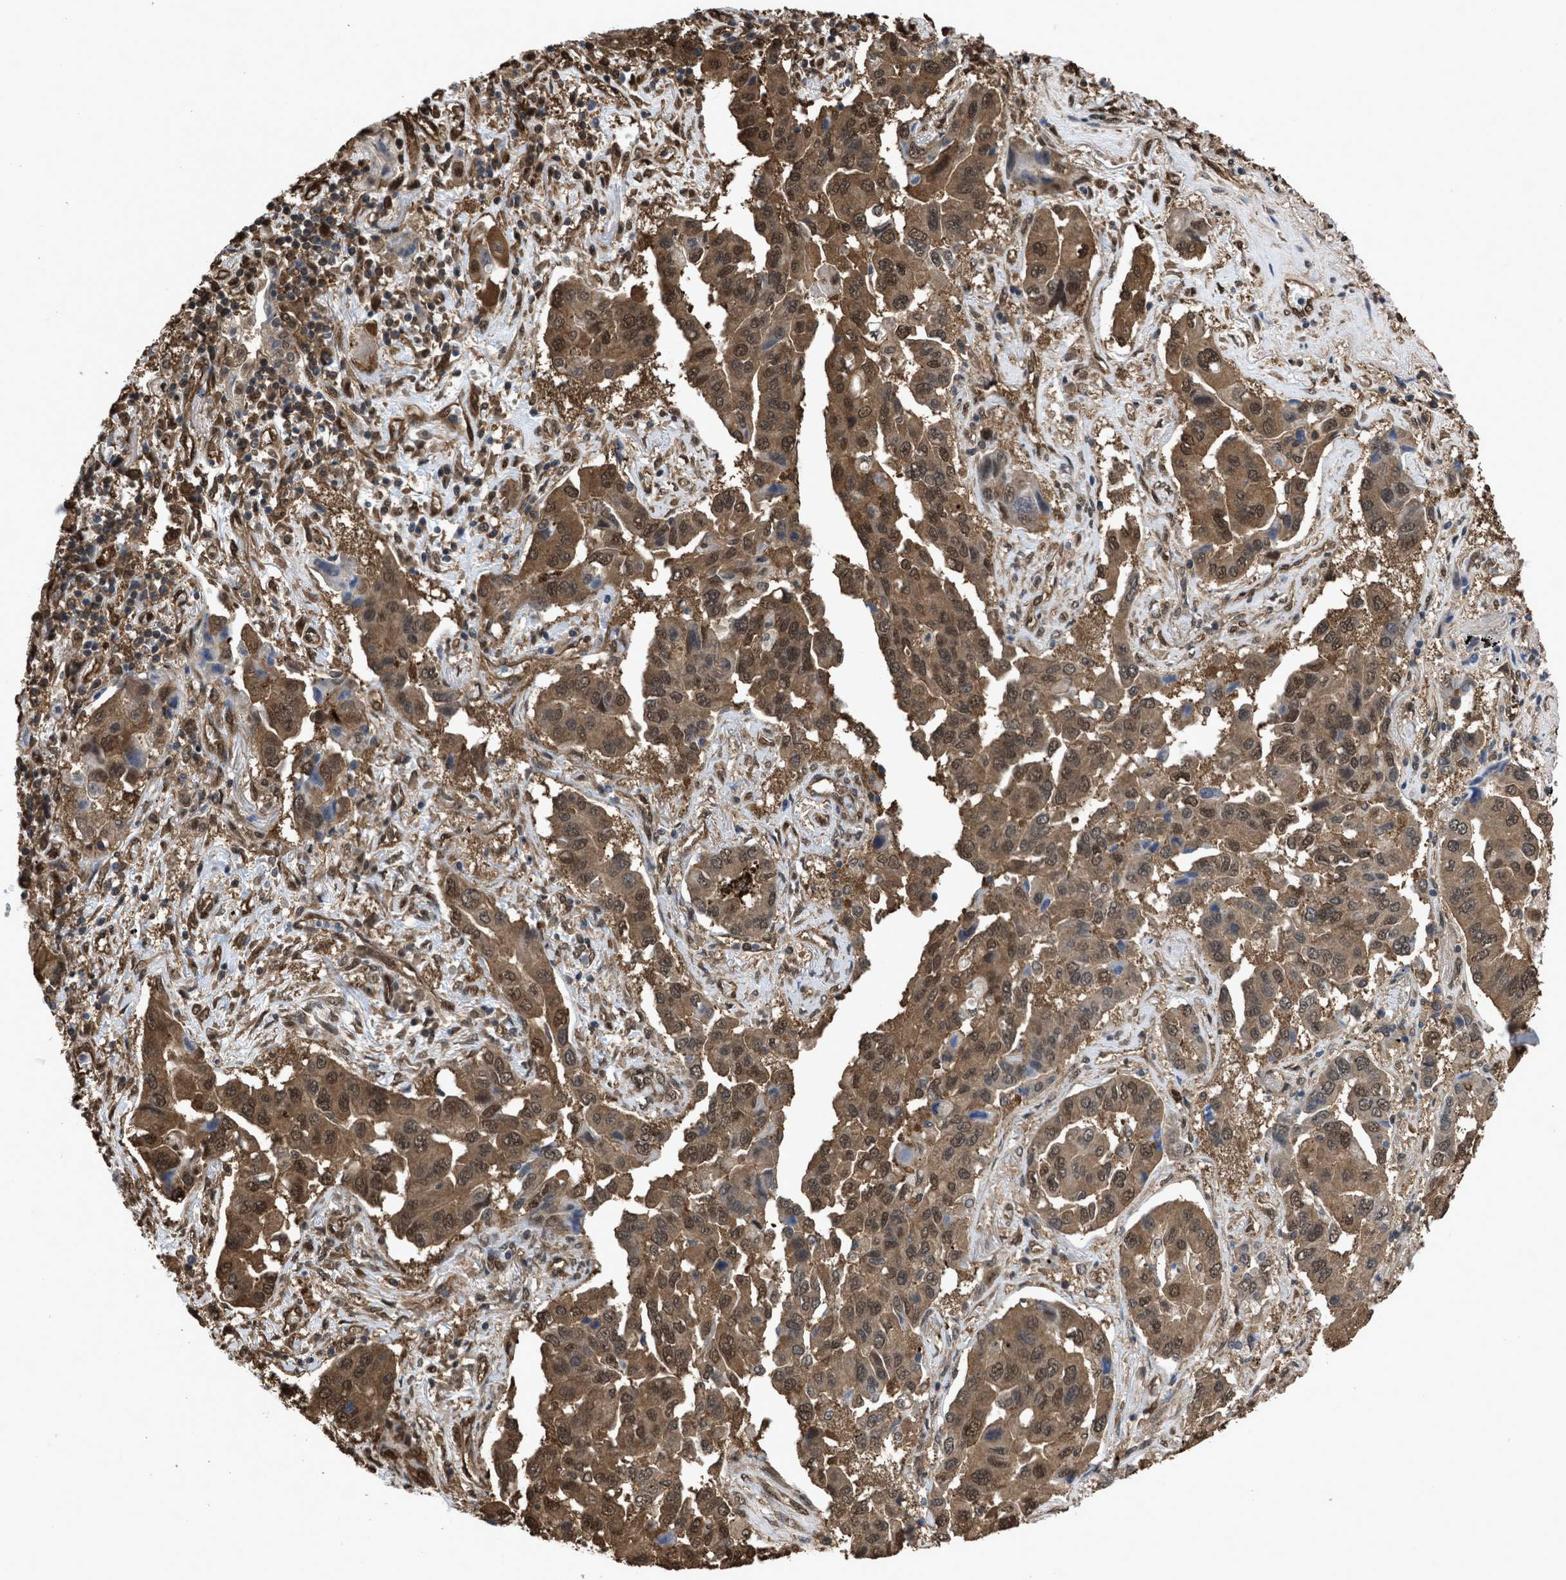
{"staining": {"intensity": "moderate", "quantity": ">75%", "location": "cytoplasmic/membranous,nuclear"}, "tissue": "lung cancer", "cell_type": "Tumor cells", "image_type": "cancer", "snomed": [{"axis": "morphology", "description": "Adenocarcinoma, NOS"}, {"axis": "topography", "description": "Lung"}], "caption": "Lung cancer stained for a protein reveals moderate cytoplasmic/membranous and nuclear positivity in tumor cells.", "gene": "YWHAG", "patient": {"sex": "female", "age": 65}}